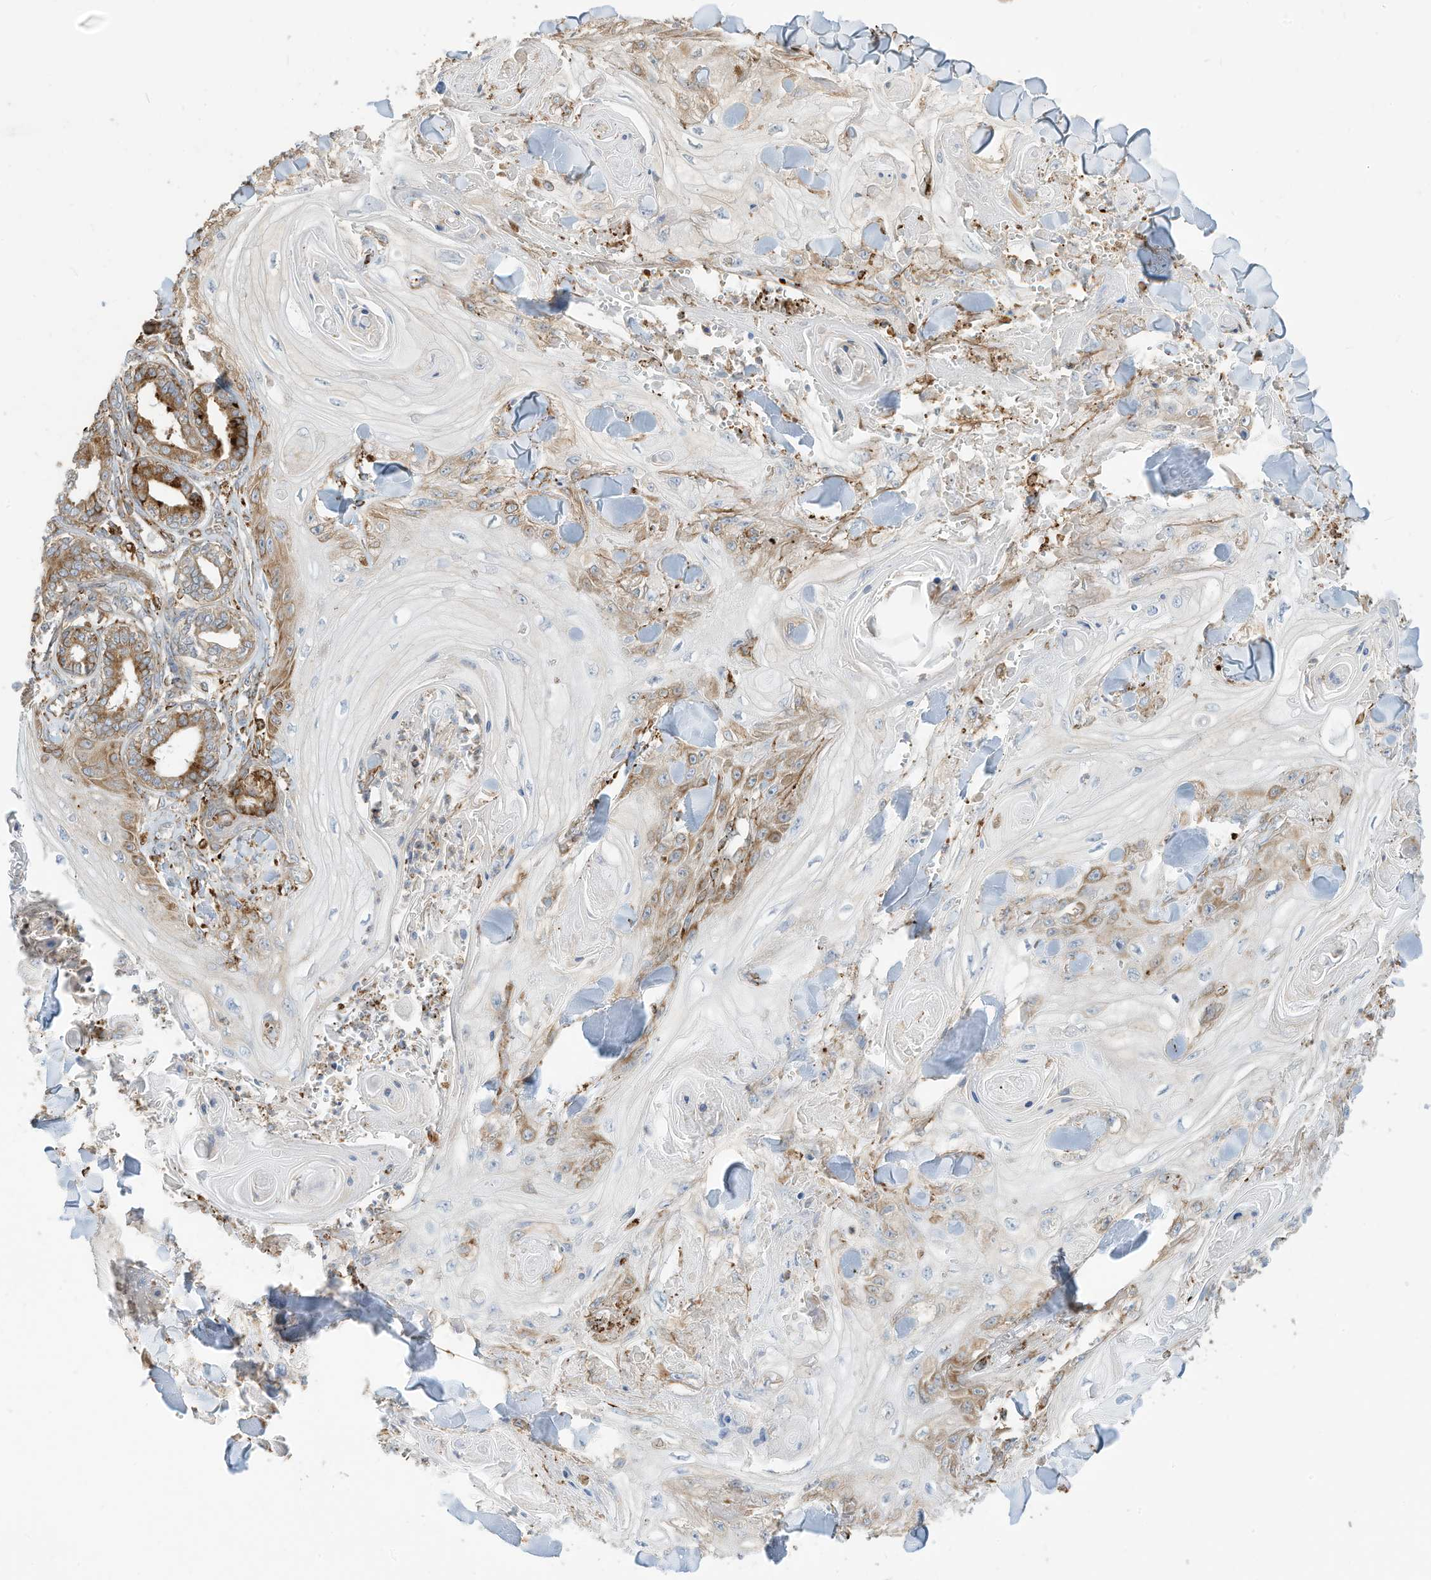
{"staining": {"intensity": "moderate", "quantity": ">75%", "location": "cytoplasmic/membranous"}, "tissue": "skin cancer", "cell_type": "Tumor cells", "image_type": "cancer", "snomed": [{"axis": "morphology", "description": "Squamous cell carcinoma, NOS"}, {"axis": "topography", "description": "Skin"}], "caption": "Skin cancer (squamous cell carcinoma) stained for a protein (brown) exhibits moderate cytoplasmic/membranous positive expression in about >75% of tumor cells.", "gene": "TRNAU1AP", "patient": {"sex": "male", "age": 74}}